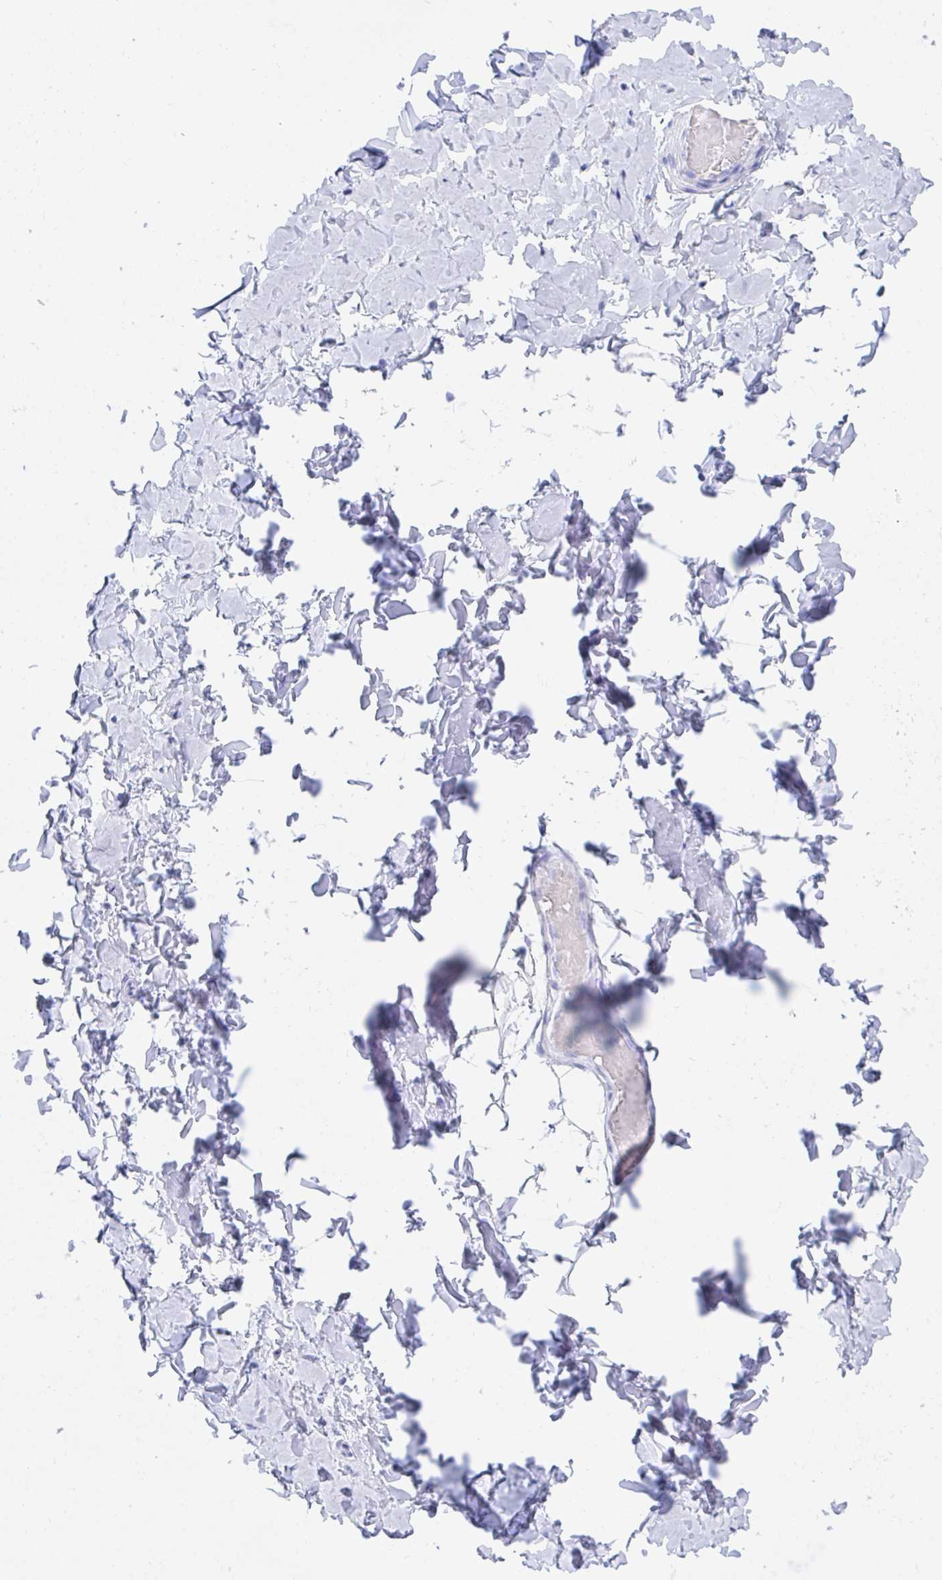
{"staining": {"intensity": "negative", "quantity": "none", "location": "none"}, "tissue": "soft tissue", "cell_type": "Fibroblasts", "image_type": "normal", "snomed": [{"axis": "morphology", "description": "Normal tissue, NOS"}, {"axis": "topography", "description": "Soft tissue"}, {"axis": "topography", "description": "Adipose tissue"}, {"axis": "topography", "description": "Vascular tissue"}, {"axis": "topography", "description": "Peripheral nerve tissue"}], "caption": "Immunohistochemistry of normal soft tissue exhibits no staining in fibroblasts.", "gene": "CD7", "patient": {"sex": "male", "age": 29}}